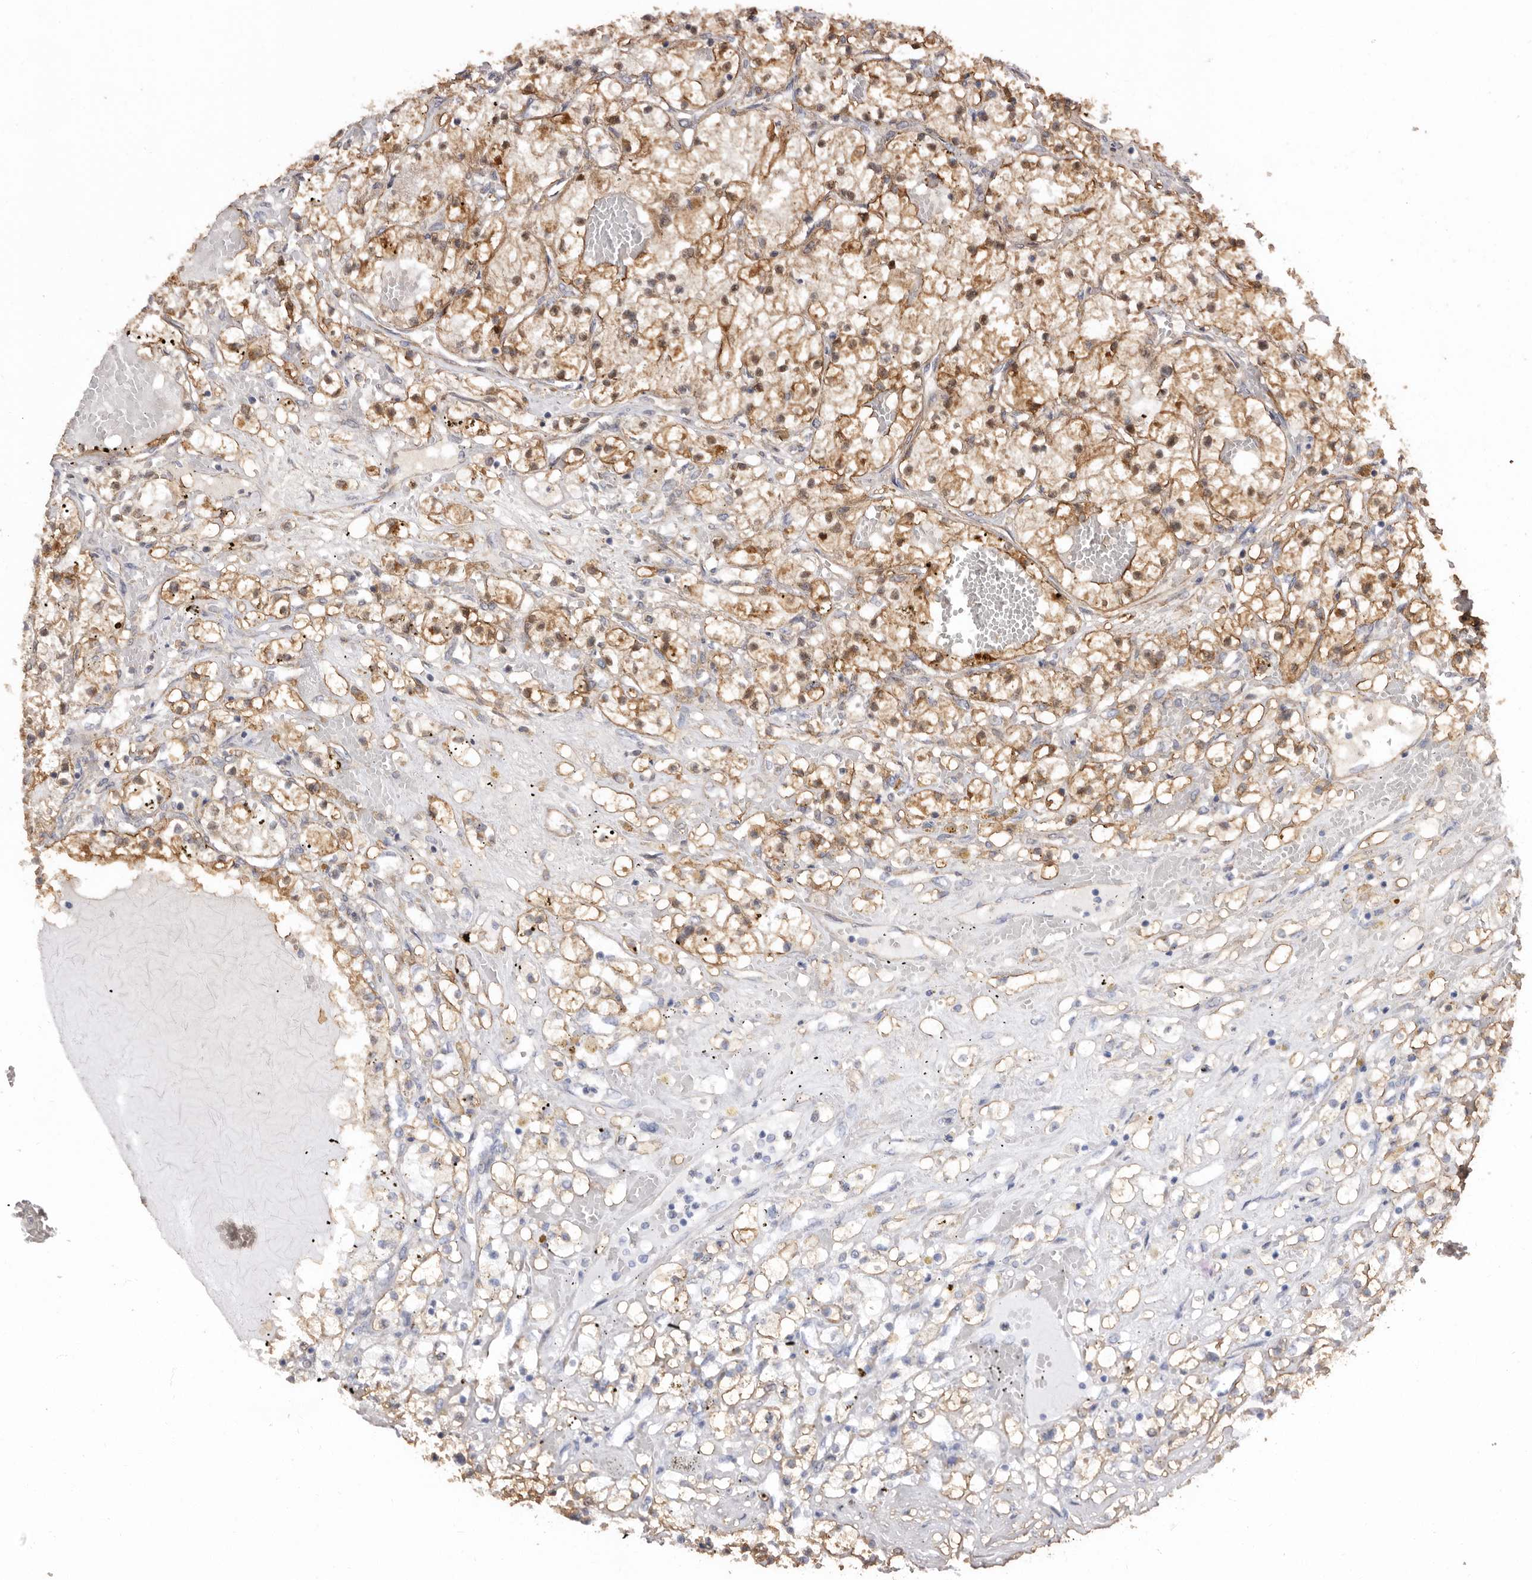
{"staining": {"intensity": "moderate", "quantity": ">75%", "location": "cytoplasmic/membranous"}, "tissue": "renal cancer", "cell_type": "Tumor cells", "image_type": "cancer", "snomed": [{"axis": "morphology", "description": "Normal tissue, NOS"}, {"axis": "morphology", "description": "Adenocarcinoma, NOS"}, {"axis": "topography", "description": "Kidney"}], "caption": "Tumor cells reveal medium levels of moderate cytoplasmic/membranous positivity in about >75% of cells in human renal adenocarcinoma. (DAB = brown stain, brightfield microscopy at high magnification).", "gene": "COQ8B", "patient": {"sex": "male", "age": 68}}